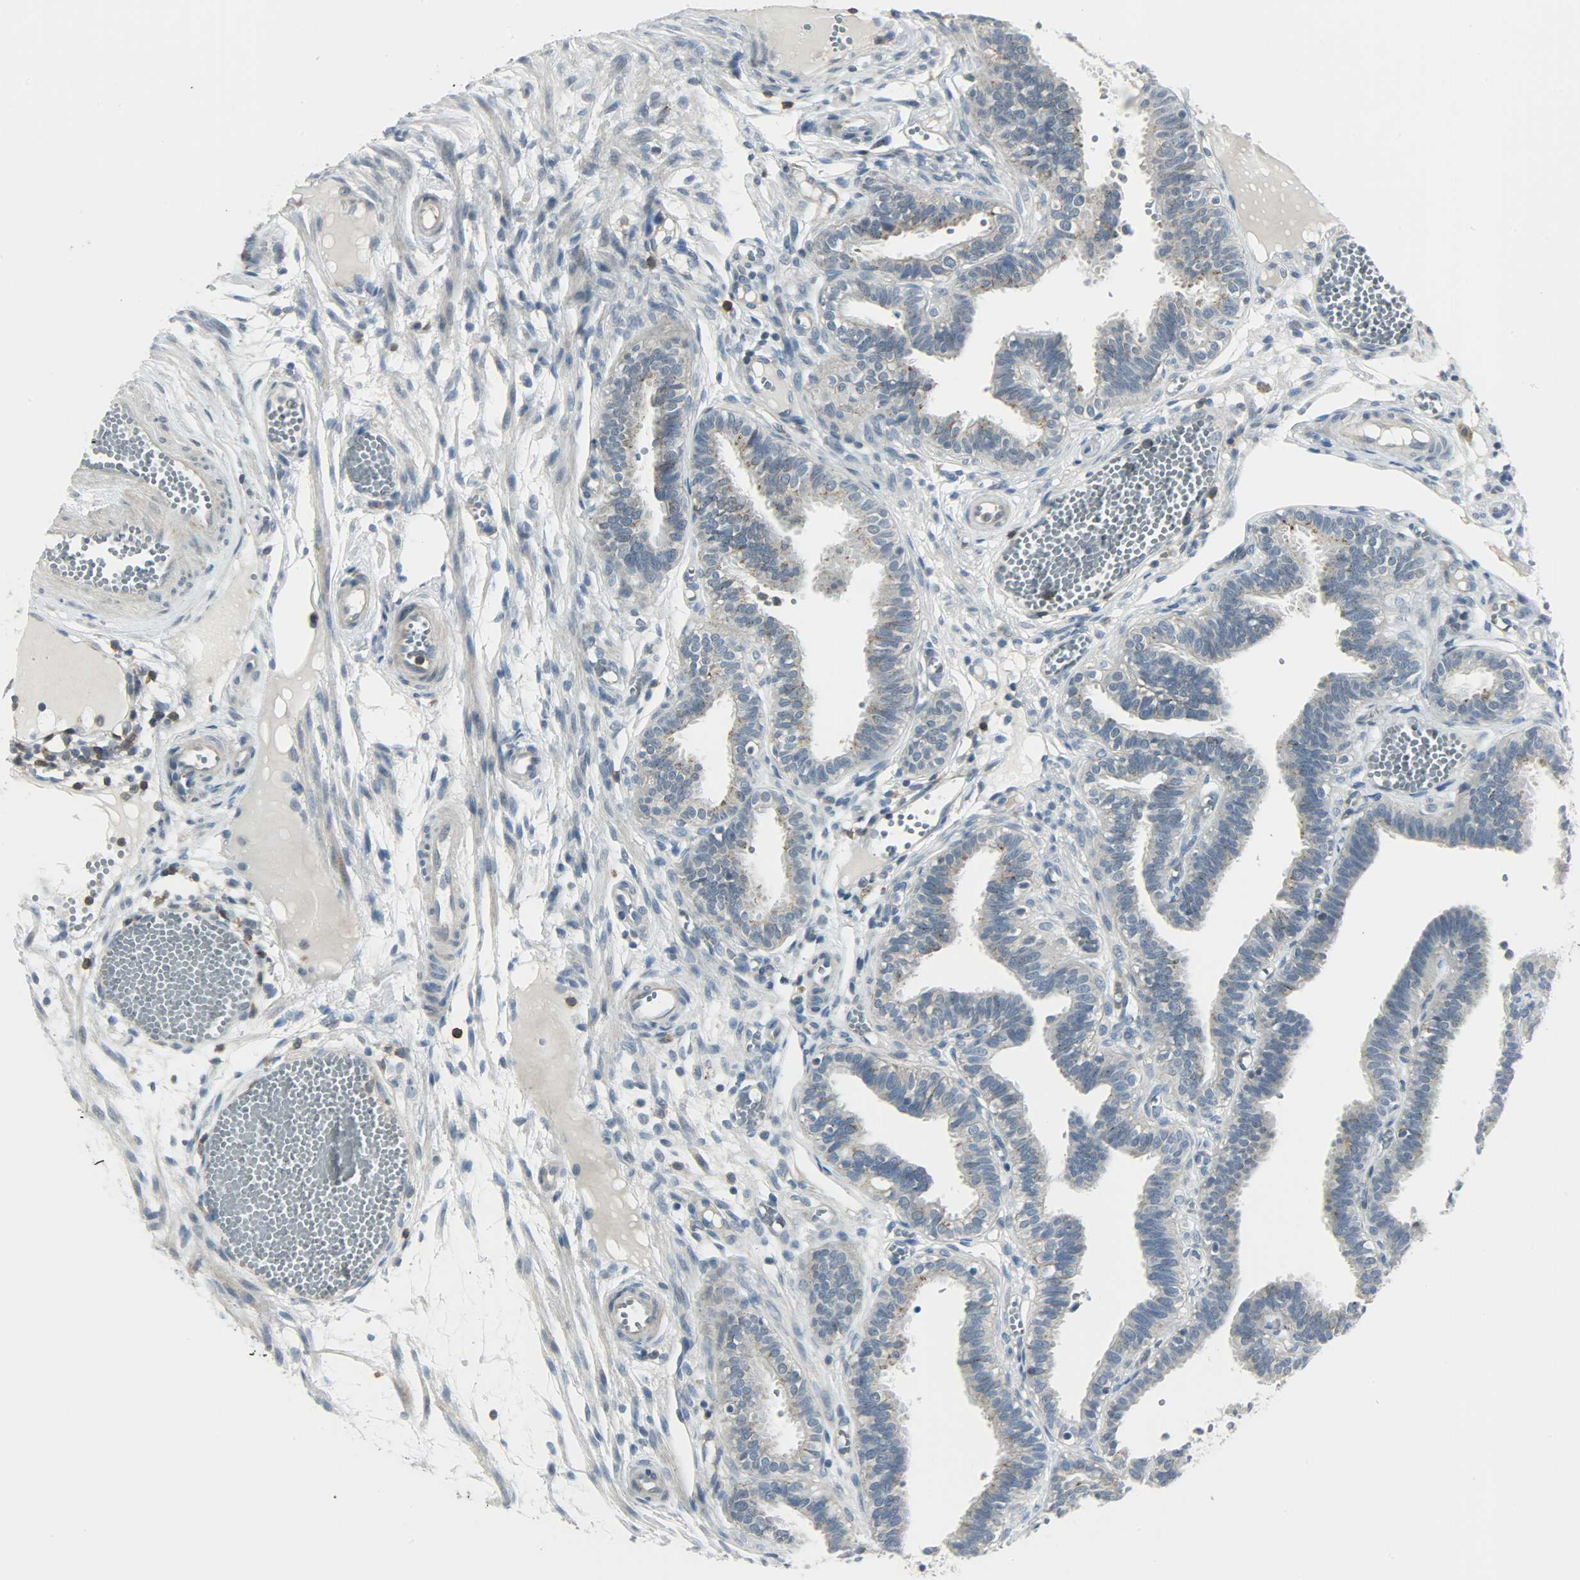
{"staining": {"intensity": "weak", "quantity": "<25%", "location": "cytoplasmic/membranous"}, "tissue": "fallopian tube", "cell_type": "Glandular cells", "image_type": "normal", "snomed": [{"axis": "morphology", "description": "Normal tissue, NOS"}, {"axis": "topography", "description": "Fallopian tube"}], "caption": "A histopathology image of fallopian tube stained for a protein reveals no brown staining in glandular cells. Nuclei are stained in blue.", "gene": "CD4", "patient": {"sex": "female", "age": 29}}